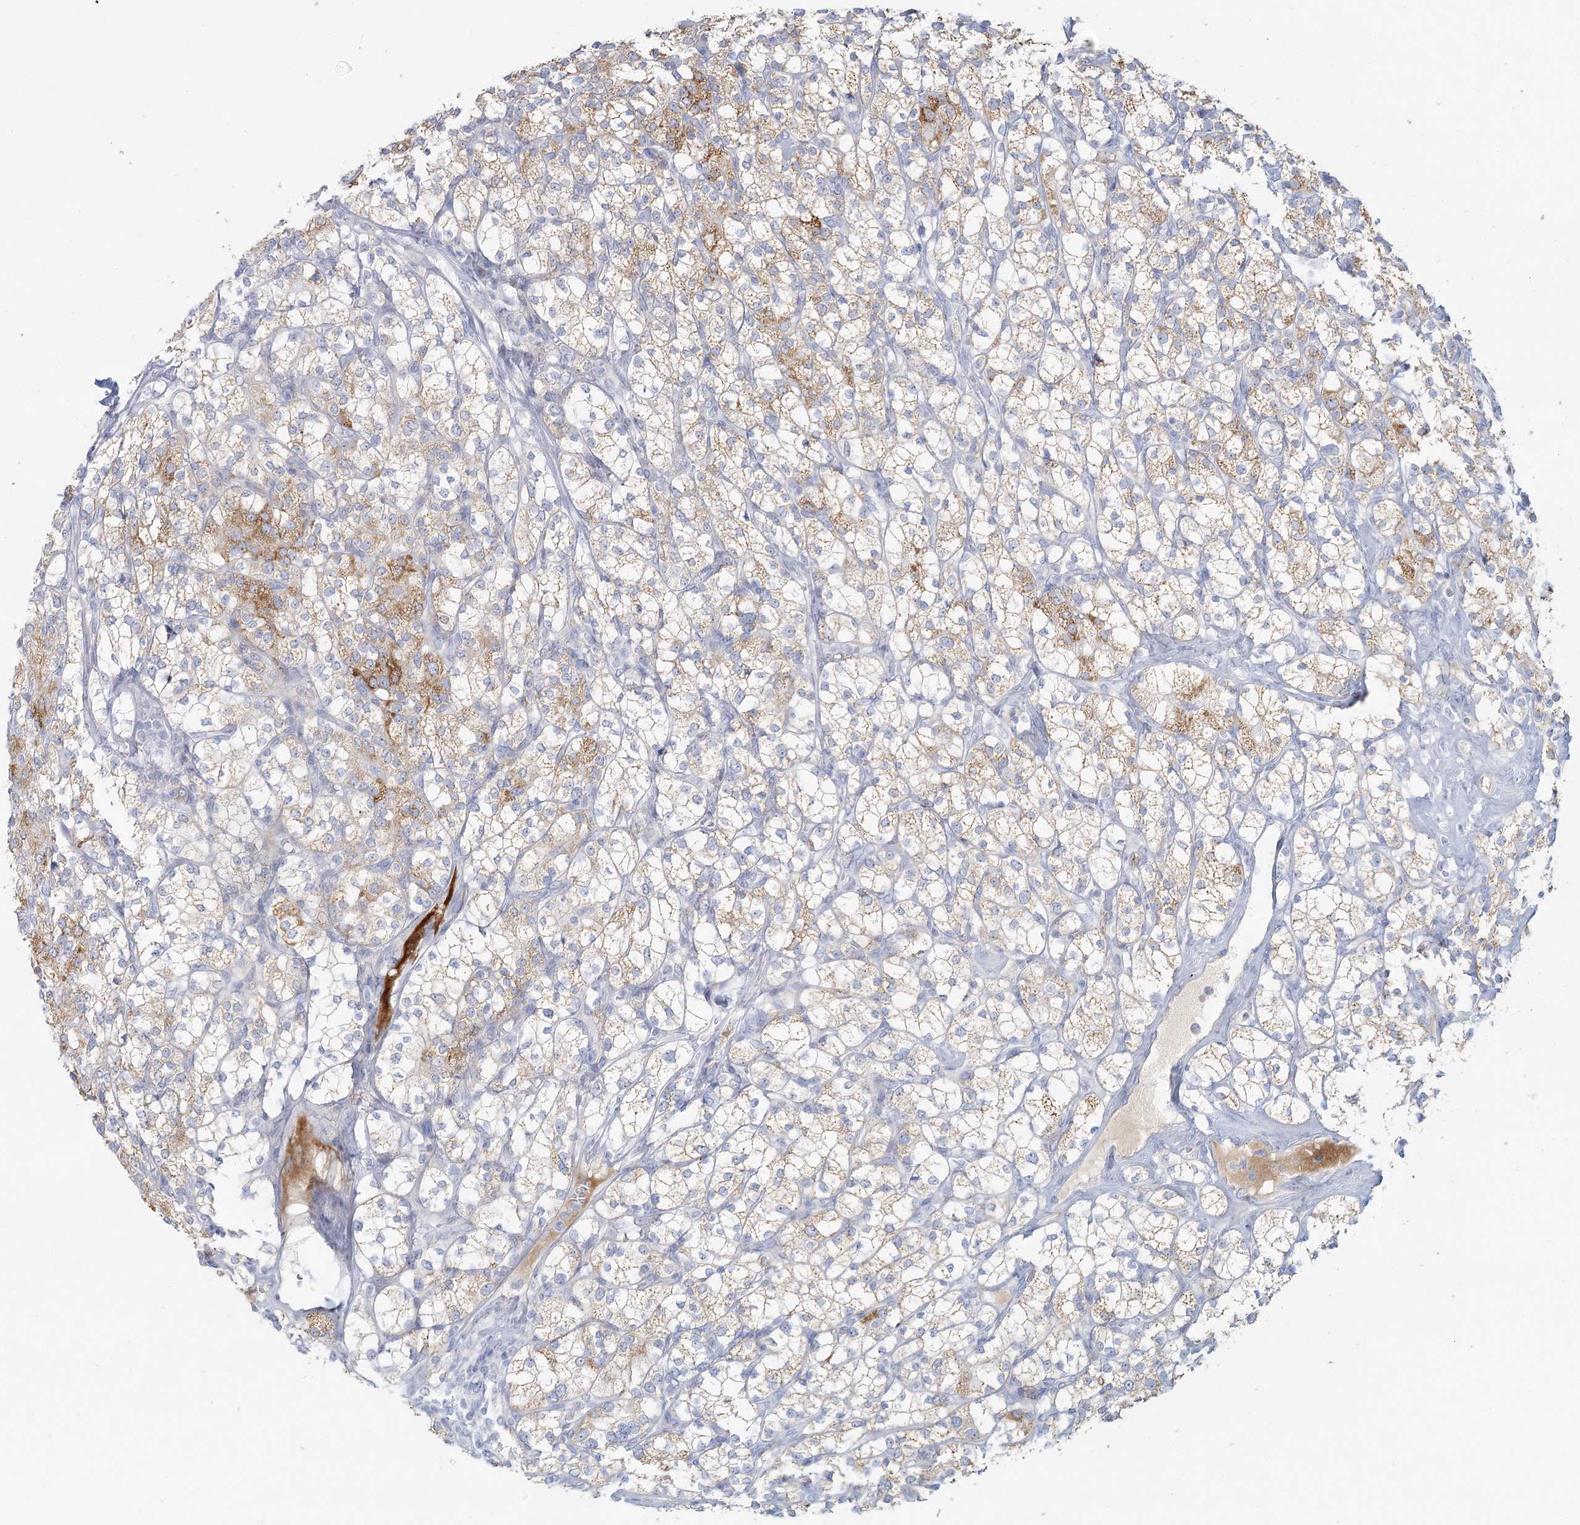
{"staining": {"intensity": "moderate", "quantity": "25%-75%", "location": "cytoplasmic/membranous"}, "tissue": "renal cancer", "cell_type": "Tumor cells", "image_type": "cancer", "snomed": [{"axis": "morphology", "description": "Adenocarcinoma, NOS"}, {"axis": "topography", "description": "Kidney"}], "caption": "The image exhibits staining of adenocarcinoma (renal), revealing moderate cytoplasmic/membranous protein staining (brown color) within tumor cells. Nuclei are stained in blue.", "gene": "DMGDH", "patient": {"sex": "male", "age": 77}}